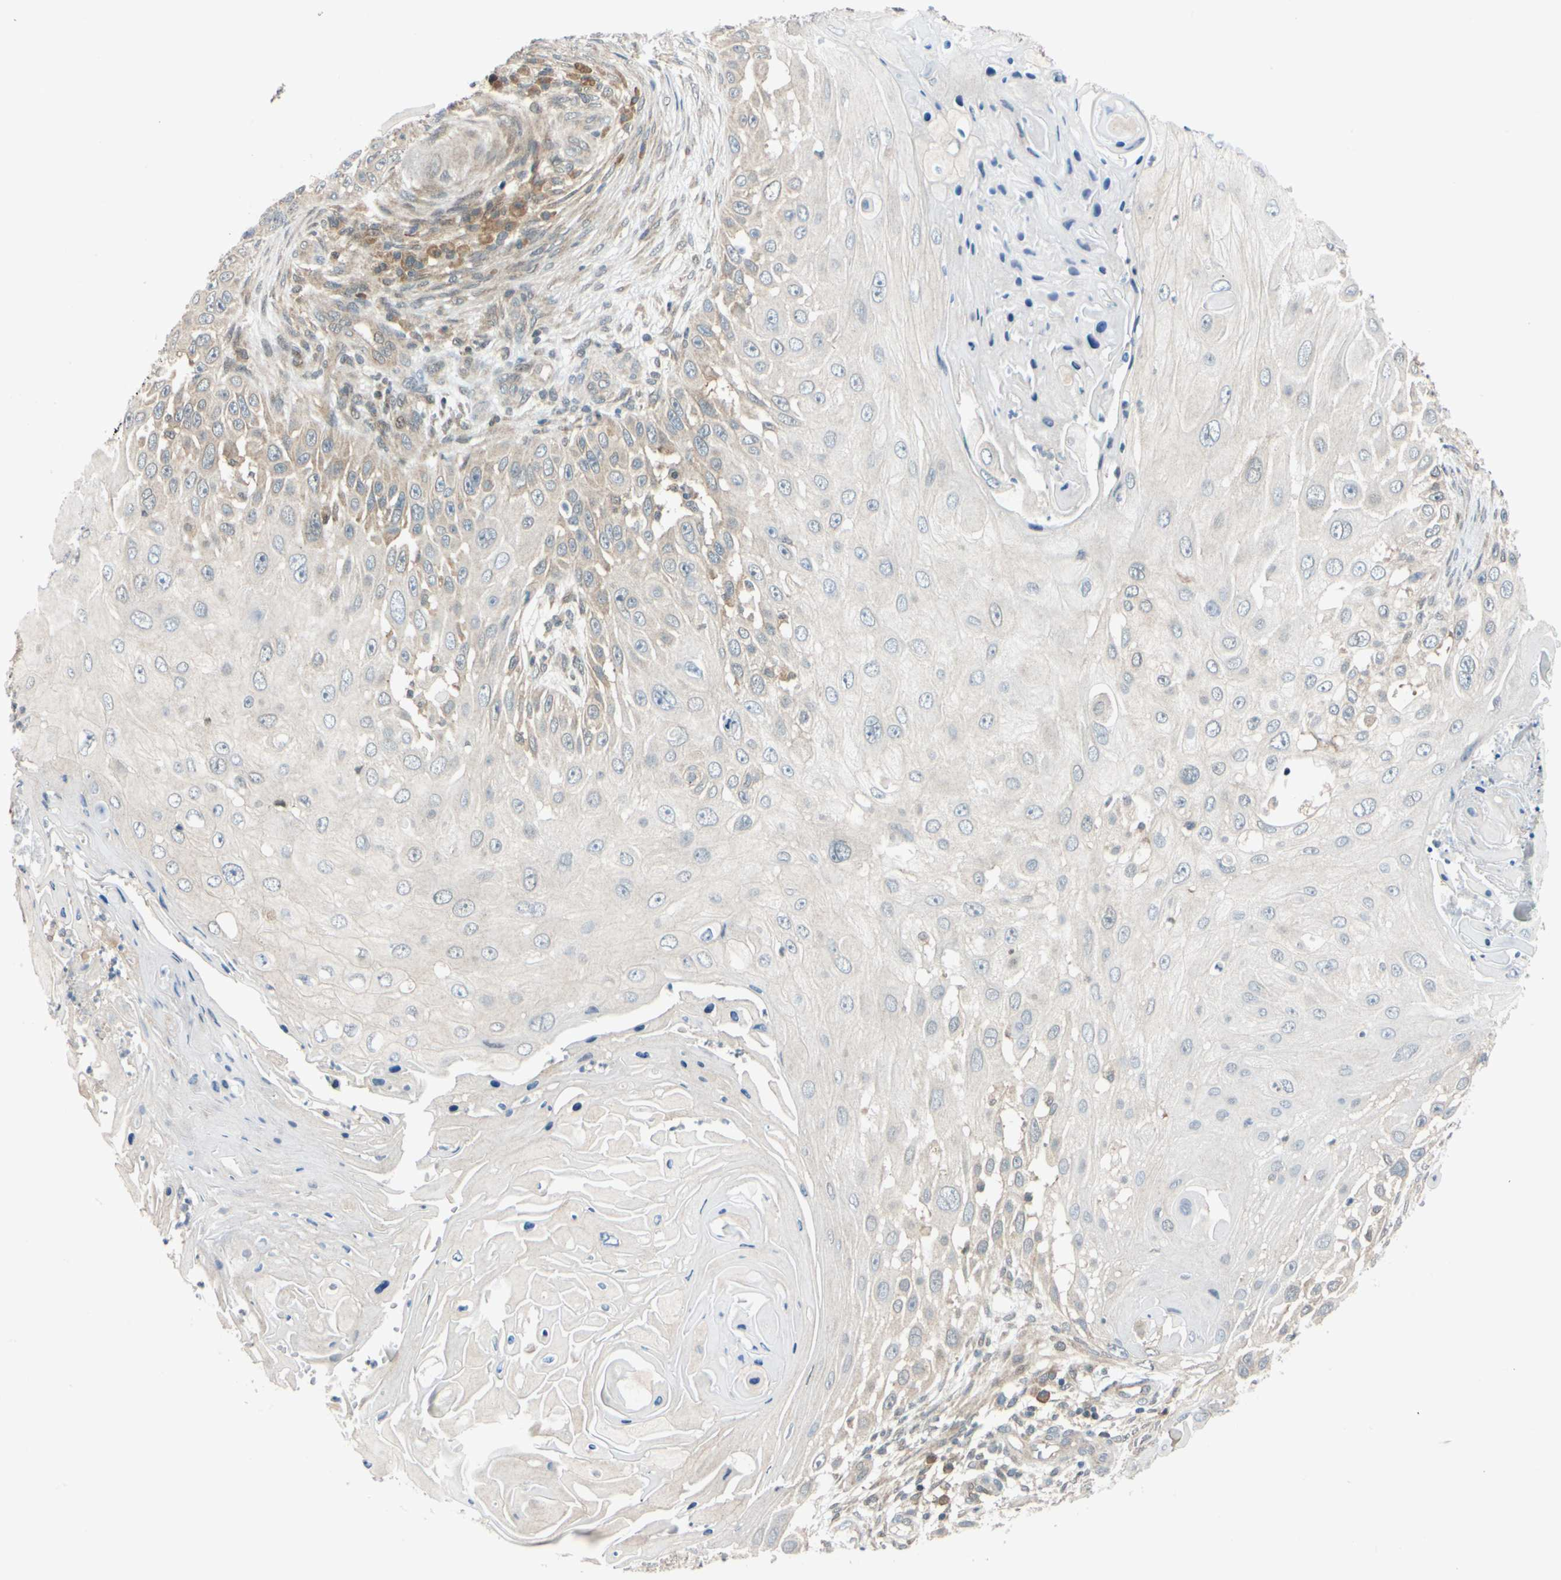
{"staining": {"intensity": "negative", "quantity": "none", "location": "none"}, "tissue": "skin cancer", "cell_type": "Tumor cells", "image_type": "cancer", "snomed": [{"axis": "morphology", "description": "Squamous cell carcinoma, NOS"}, {"axis": "topography", "description": "Skin"}], "caption": "Tumor cells show no significant protein positivity in skin cancer (squamous cell carcinoma). (DAB (3,3'-diaminobenzidine) immunohistochemistry (IHC) with hematoxylin counter stain).", "gene": "MAPK9", "patient": {"sex": "female", "age": 44}}